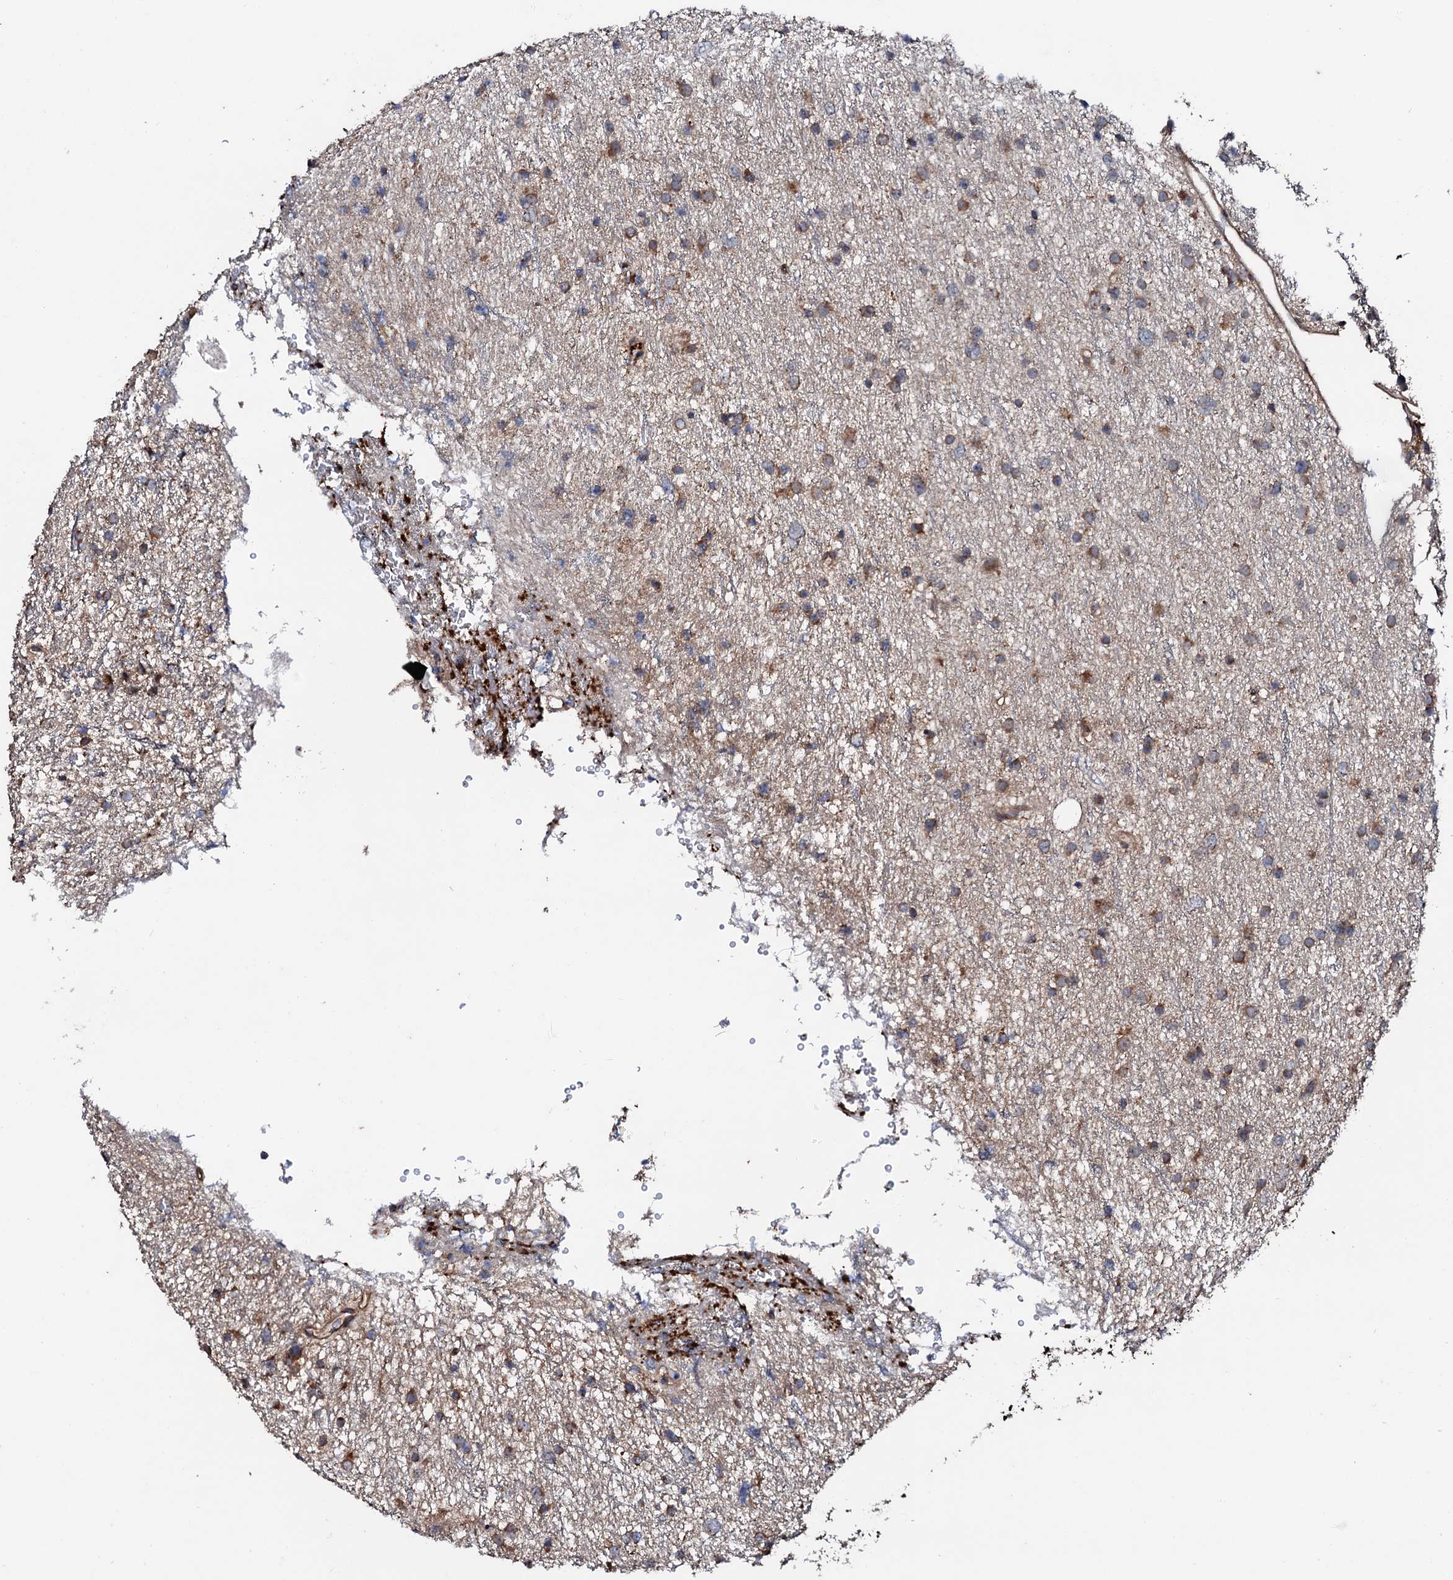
{"staining": {"intensity": "weak", "quantity": ">75%", "location": "cytoplasmic/membranous"}, "tissue": "glioma", "cell_type": "Tumor cells", "image_type": "cancer", "snomed": [{"axis": "morphology", "description": "Glioma, malignant, Low grade"}, {"axis": "topography", "description": "Cerebral cortex"}], "caption": "Brown immunohistochemical staining in human malignant glioma (low-grade) reveals weak cytoplasmic/membranous staining in about >75% of tumor cells.", "gene": "SDHAF2", "patient": {"sex": "female", "age": 39}}